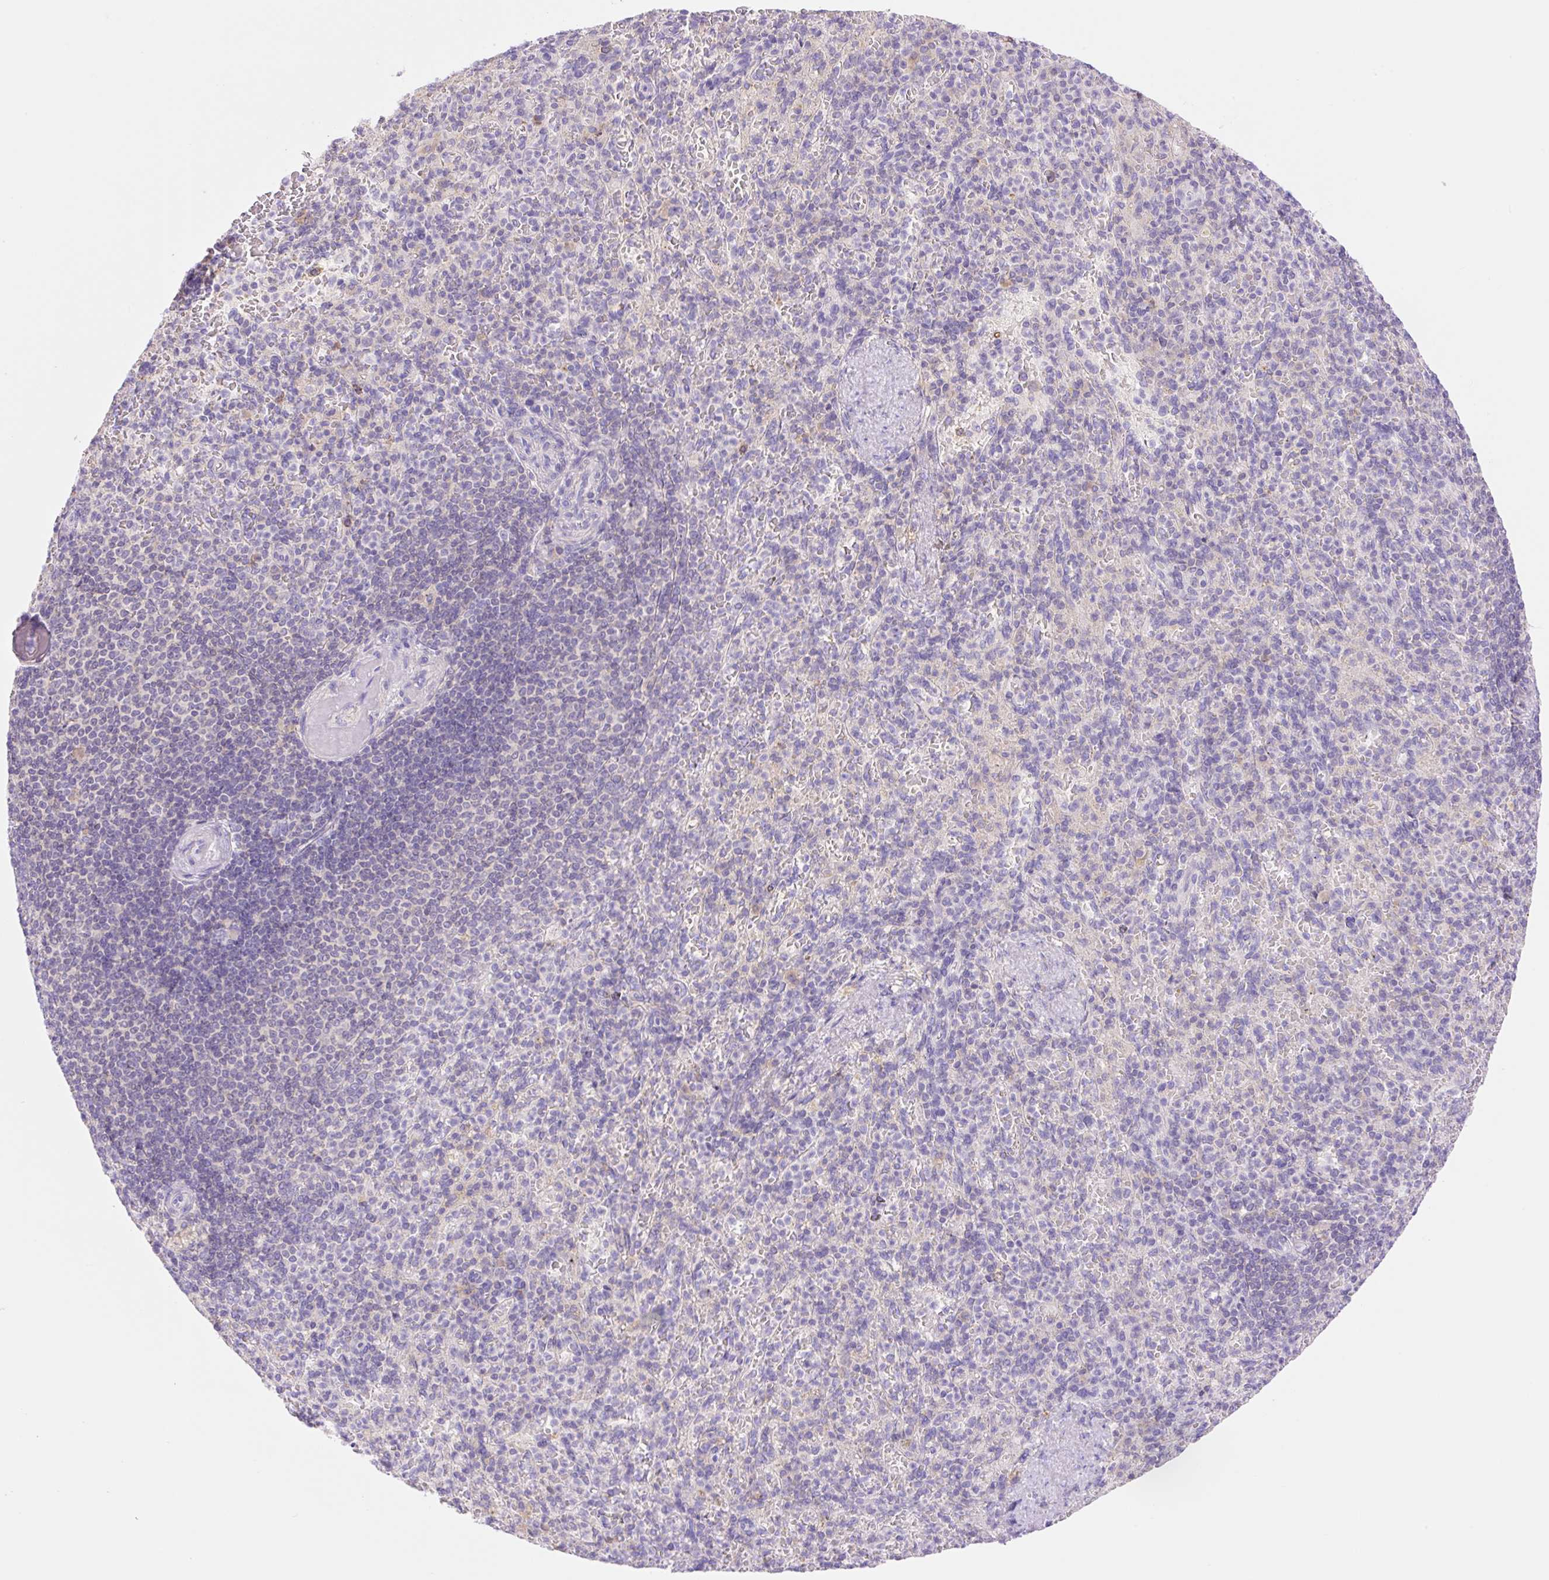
{"staining": {"intensity": "negative", "quantity": "none", "location": "none"}, "tissue": "spleen", "cell_type": "Cells in red pulp", "image_type": "normal", "snomed": [{"axis": "morphology", "description": "Normal tissue, NOS"}, {"axis": "topography", "description": "Spleen"}], "caption": "Immunohistochemistry of normal spleen displays no staining in cells in red pulp. Nuclei are stained in blue.", "gene": "DENND5A", "patient": {"sex": "female", "age": 74}}